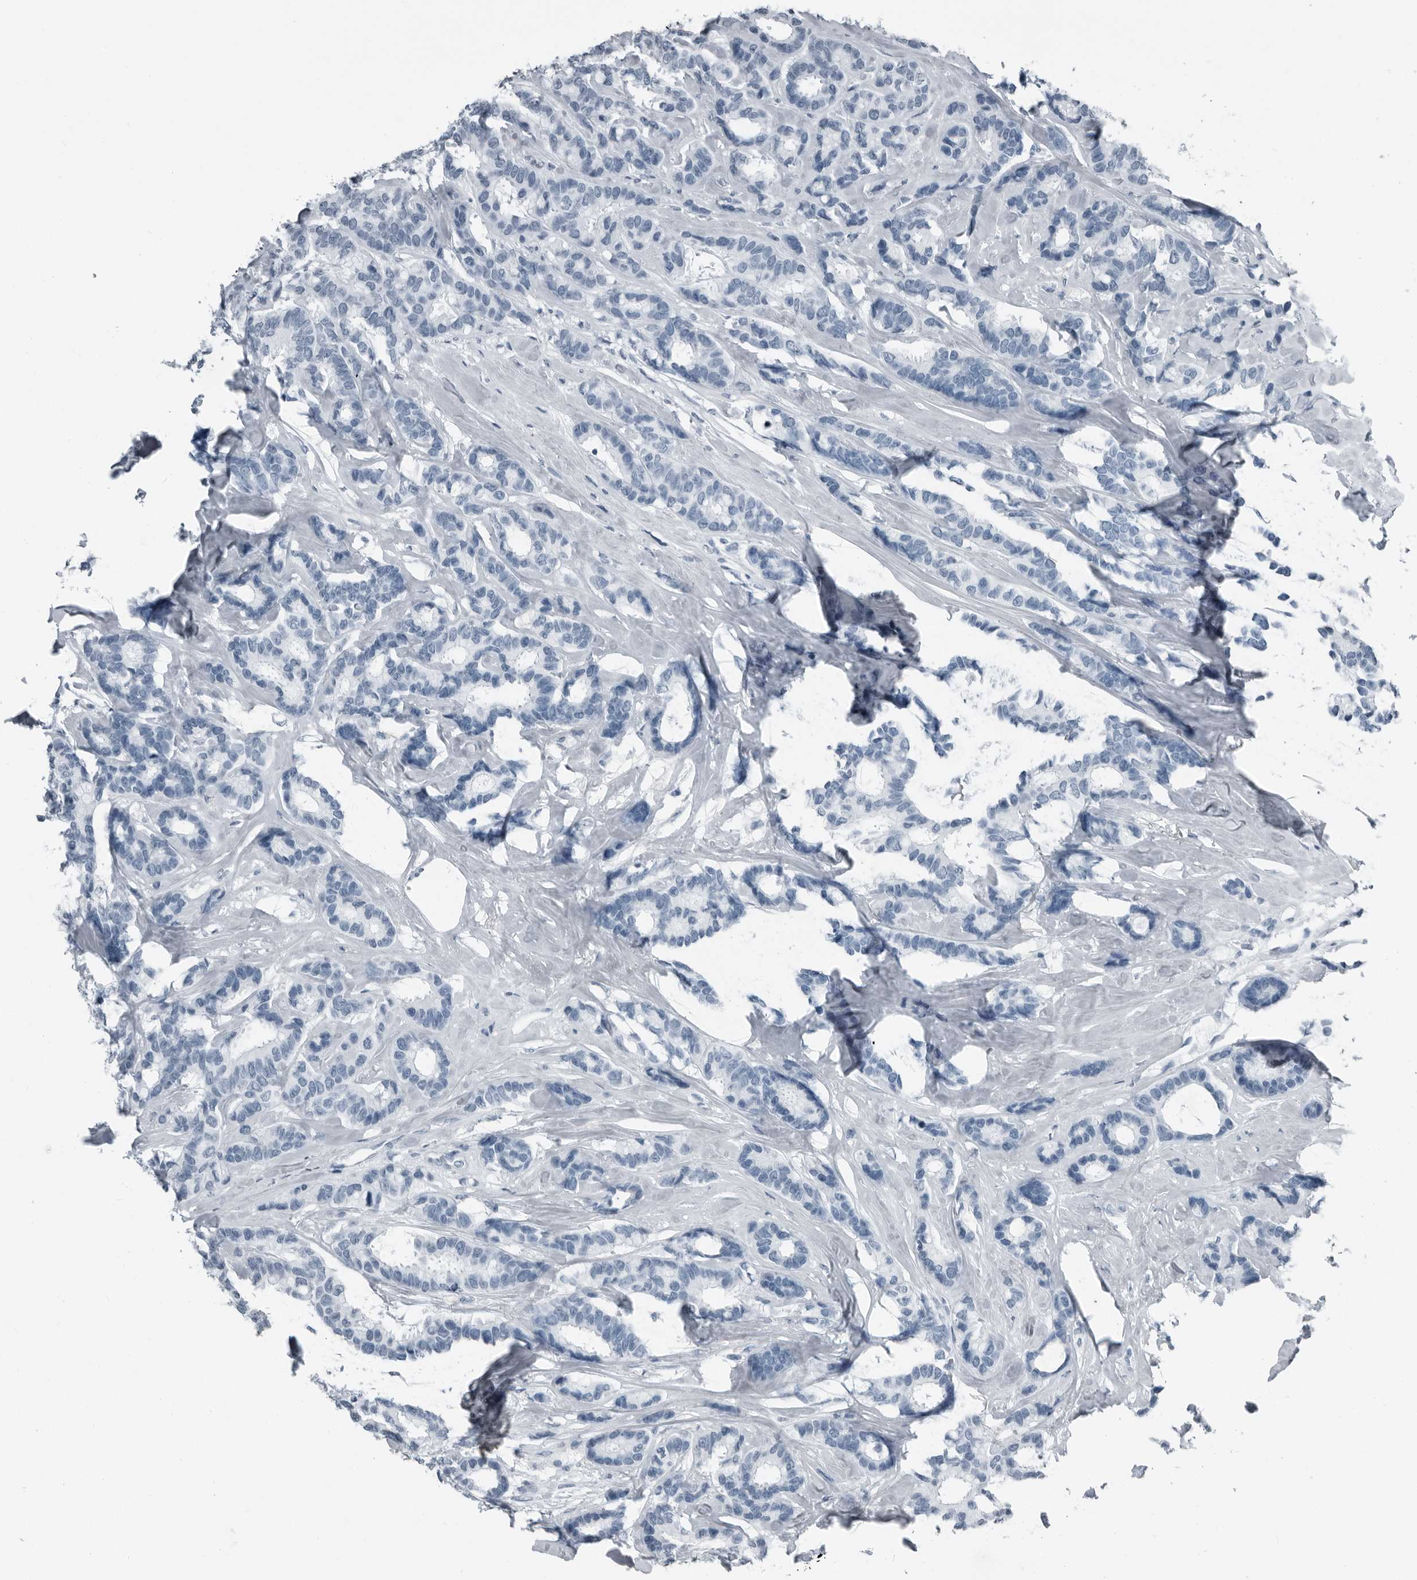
{"staining": {"intensity": "negative", "quantity": "none", "location": "none"}, "tissue": "breast cancer", "cell_type": "Tumor cells", "image_type": "cancer", "snomed": [{"axis": "morphology", "description": "Duct carcinoma"}, {"axis": "topography", "description": "Breast"}], "caption": "This histopathology image is of breast invasive ductal carcinoma stained with IHC to label a protein in brown with the nuclei are counter-stained blue. There is no staining in tumor cells.", "gene": "PRSS1", "patient": {"sex": "female", "age": 87}}